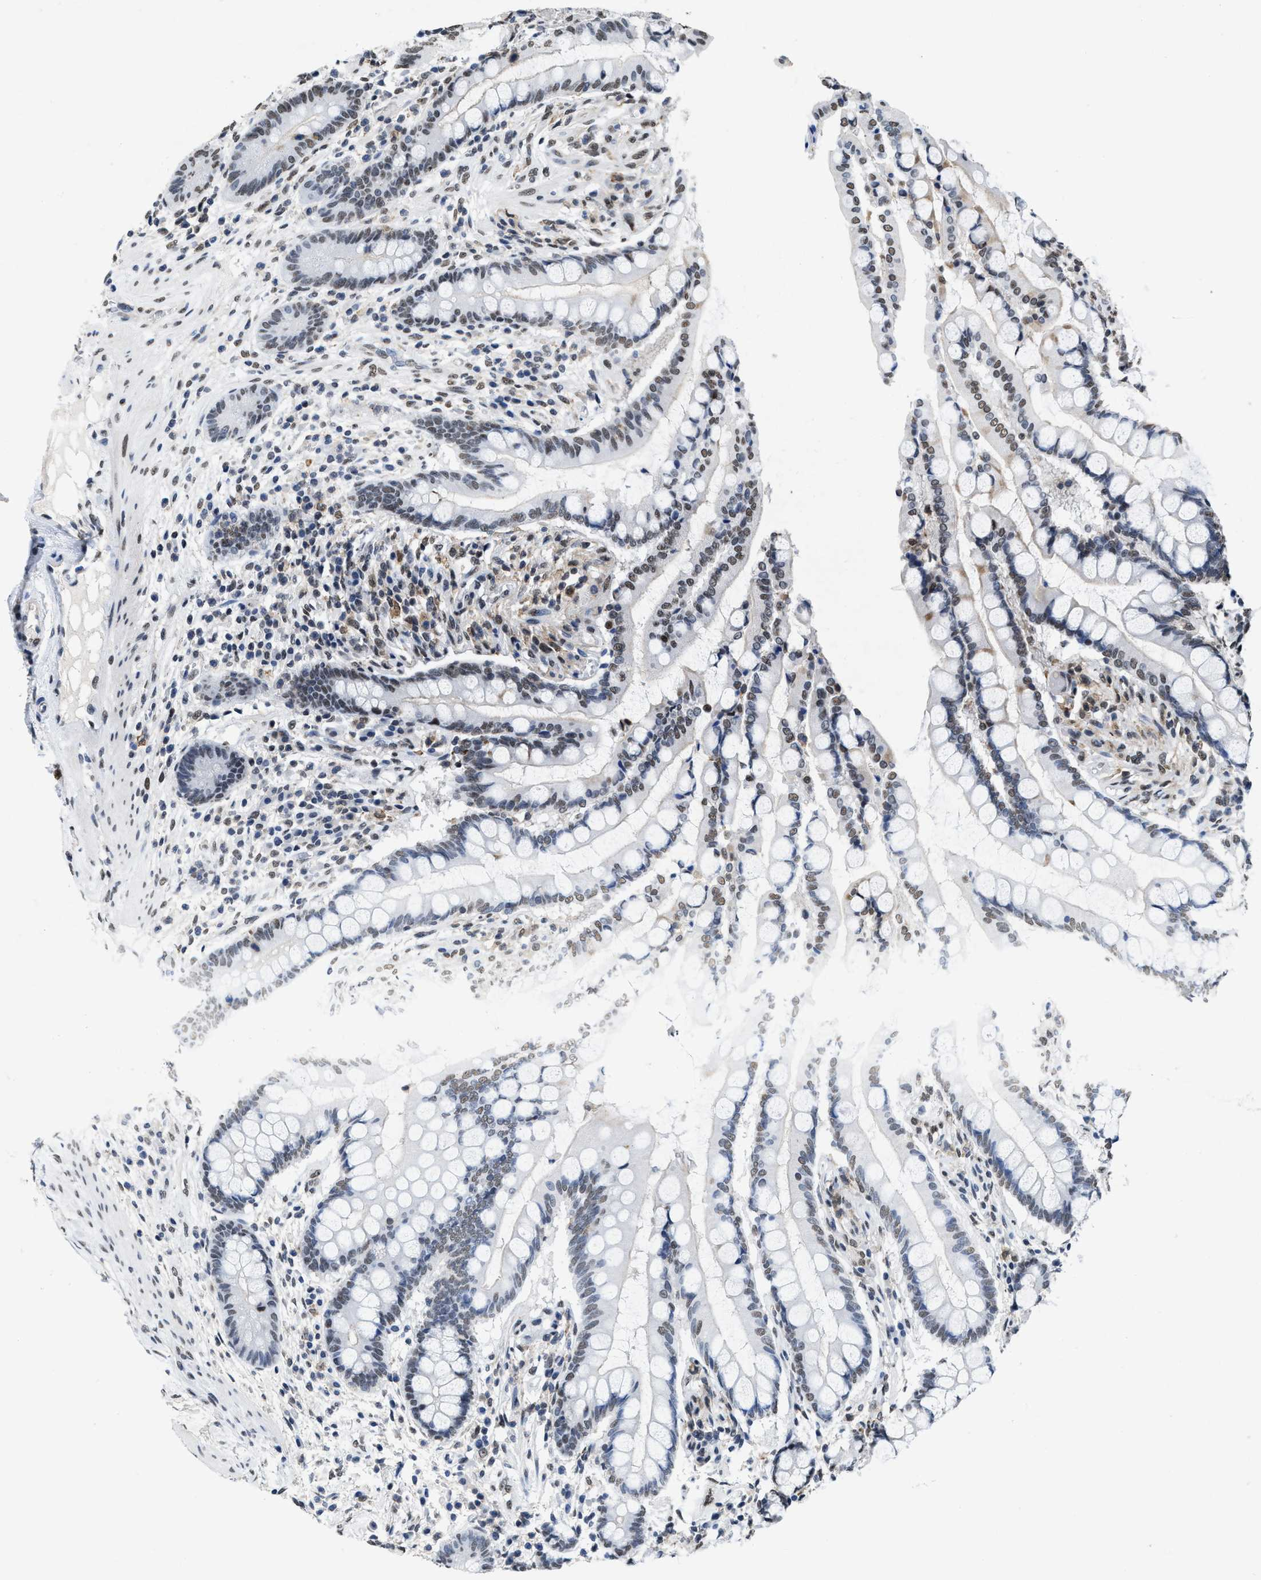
{"staining": {"intensity": "moderate", "quantity": "25%-75%", "location": "nuclear"}, "tissue": "colon", "cell_type": "Endothelial cells", "image_type": "normal", "snomed": [{"axis": "morphology", "description": "Normal tissue, NOS"}, {"axis": "topography", "description": "Colon"}], "caption": "The immunohistochemical stain labels moderate nuclear positivity in endothelial cells of unremarkable colon.", "gene": "SUPT16H", "patient": {"sex": "male", "age": 73}}